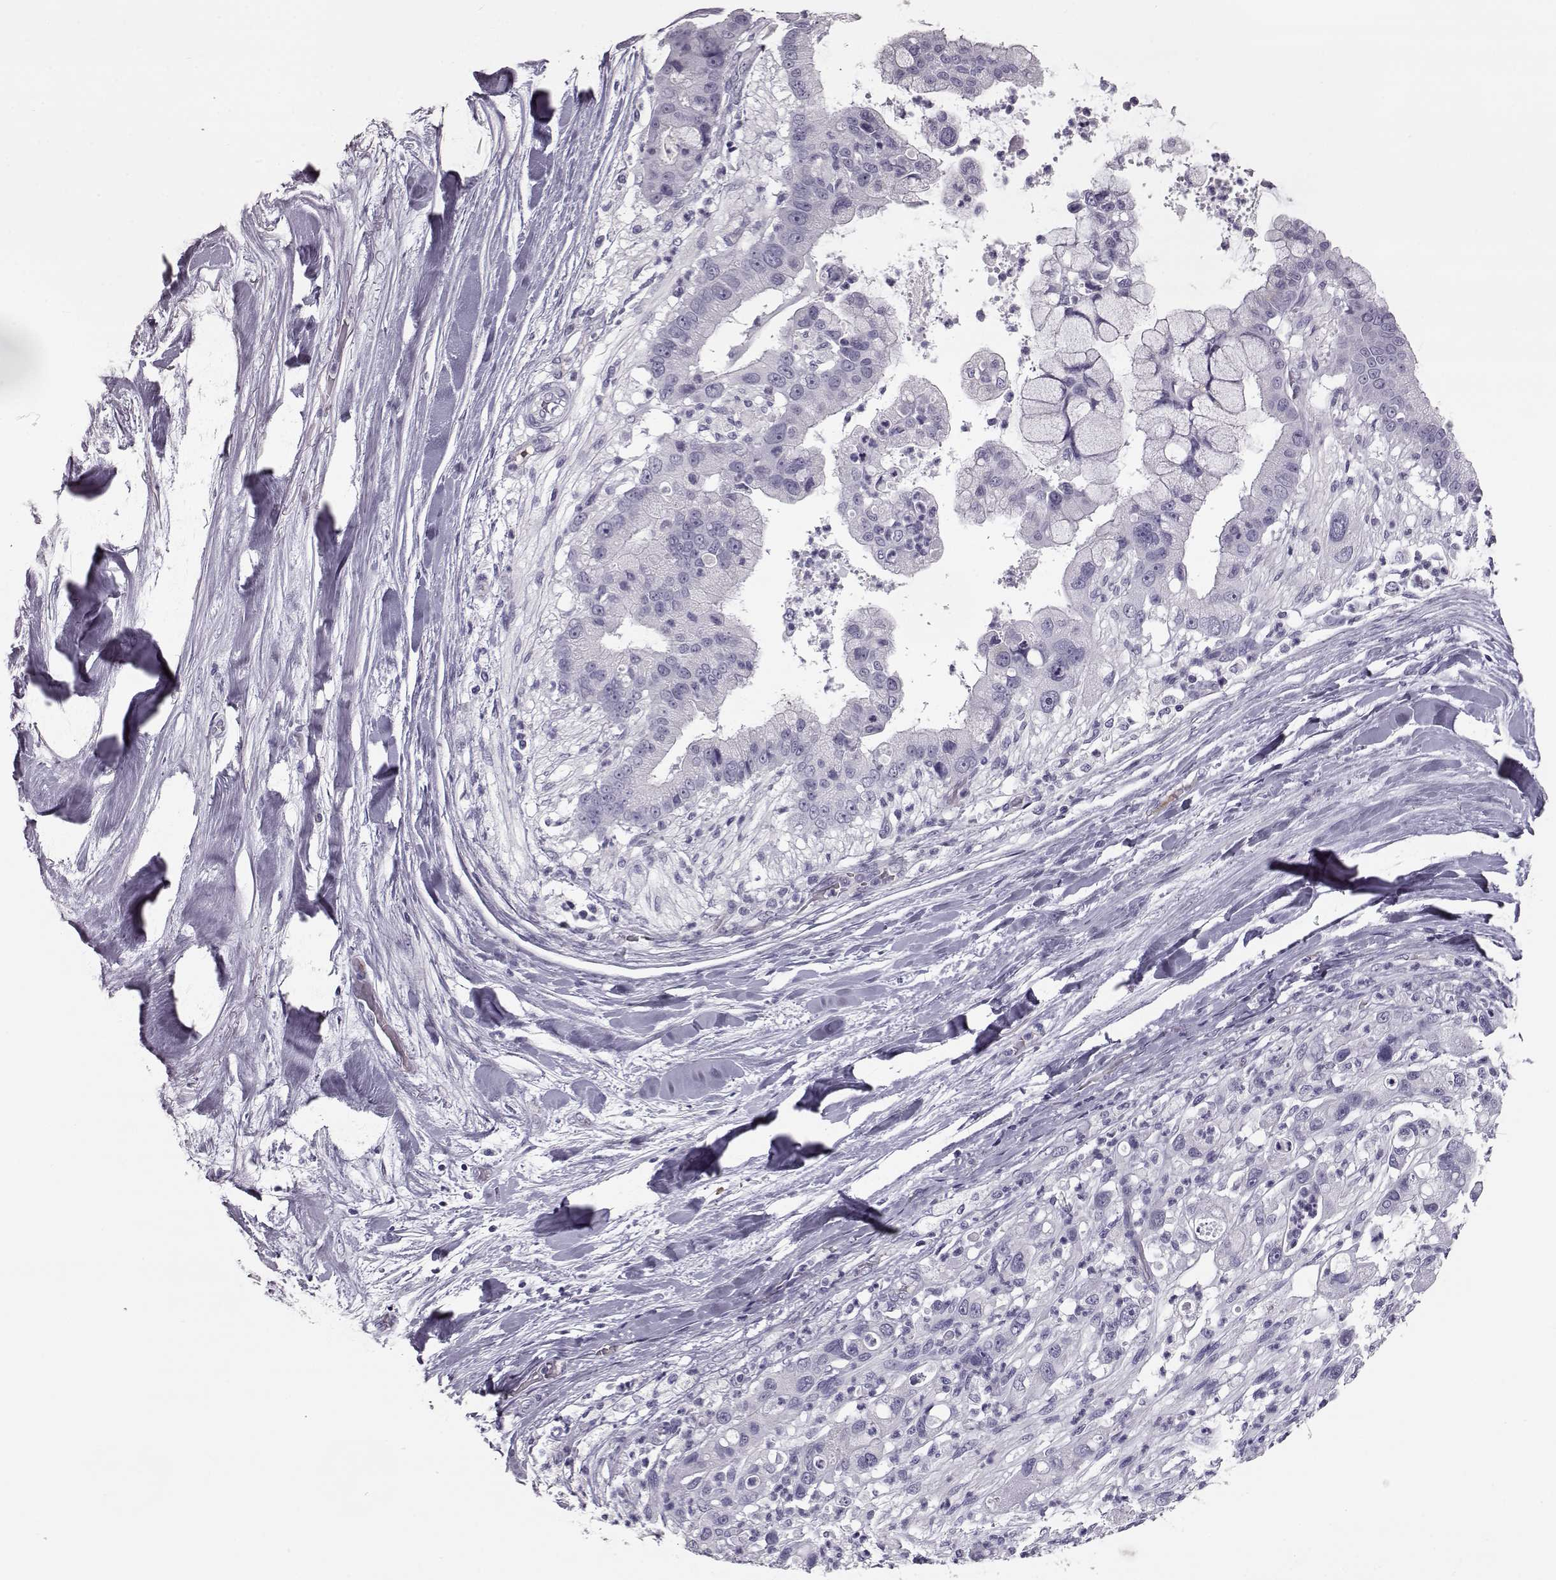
{"staining": {"intensity": "negative", "quantity": "none", "location": "none"}, "tissue": "liver cancer", "cell_type": "Tumor cells", "image_type": "cancer", "snomed": [{"axis": "morphology", "description": "Cholangiocarcinoma"}, {"axis": "topography", "description": "Liver"}], "caption": "IHC photomicrograph of neoplastic tissue: human liver cancer stained with DAB exhibits no significant protein staining in tumor cells.", "gene": "CCL19", "patient": {"sex": "female", "age": 54}}